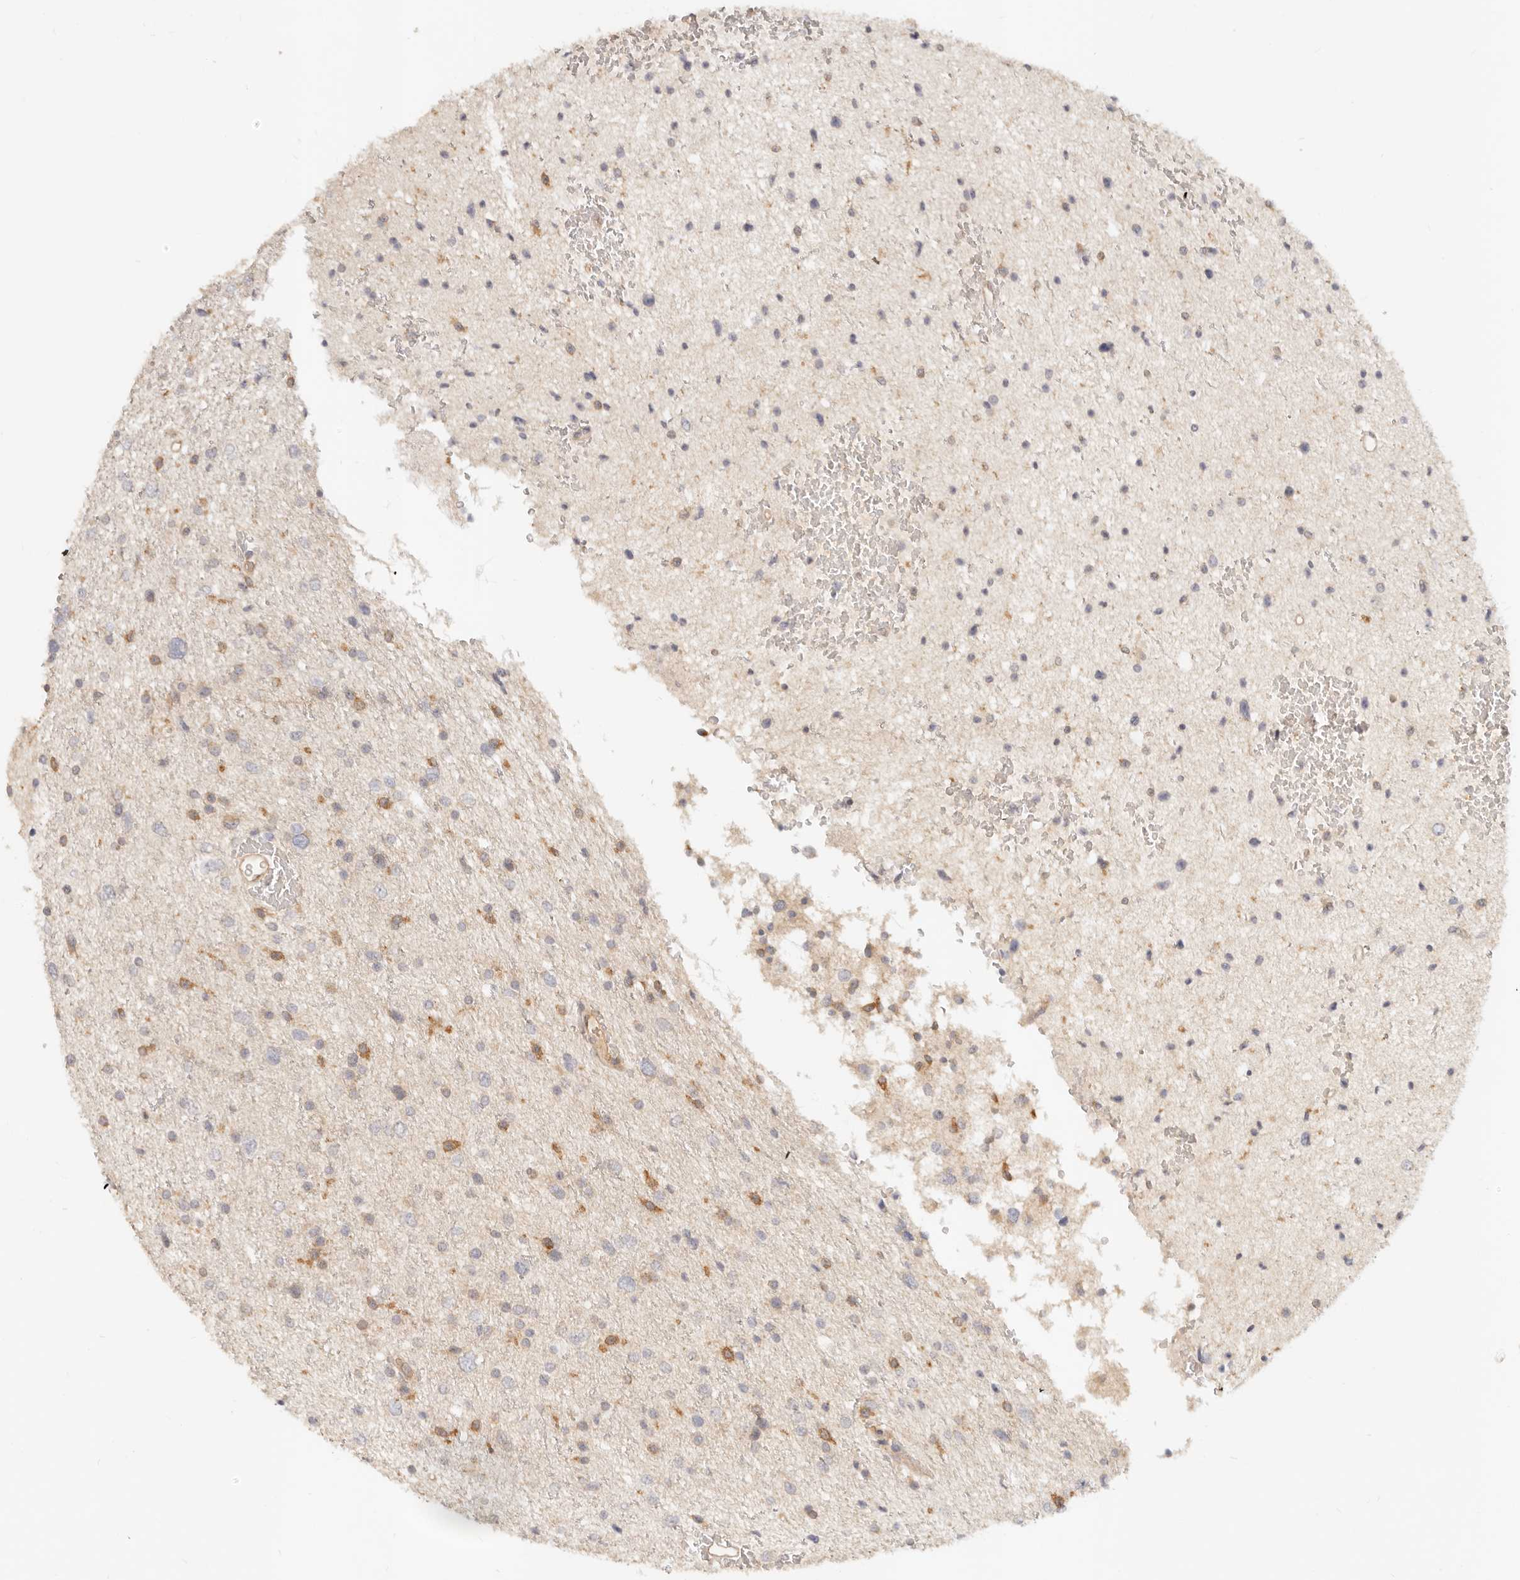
{"staining": {"intensity": "weak", "quantity": "25%-75%", "location": "cytoplasmic/membranous"}, "tissue": "glioma", "cell_type": "Tumor cells", "image_type": "cancer", "snomed": [{"axis": "morphology", "description": "Glioma, malignant, Low grade"}, {"axis": "topography", "description": "Cerebral cortex"}], "caption": "A brown stain labels weak cytoplasmic/membranous expression of a protein in human malignant low-grade glioma tumor cells.", "gene": "NECAP2", "patient": {"sex": "female", "age": 39}}